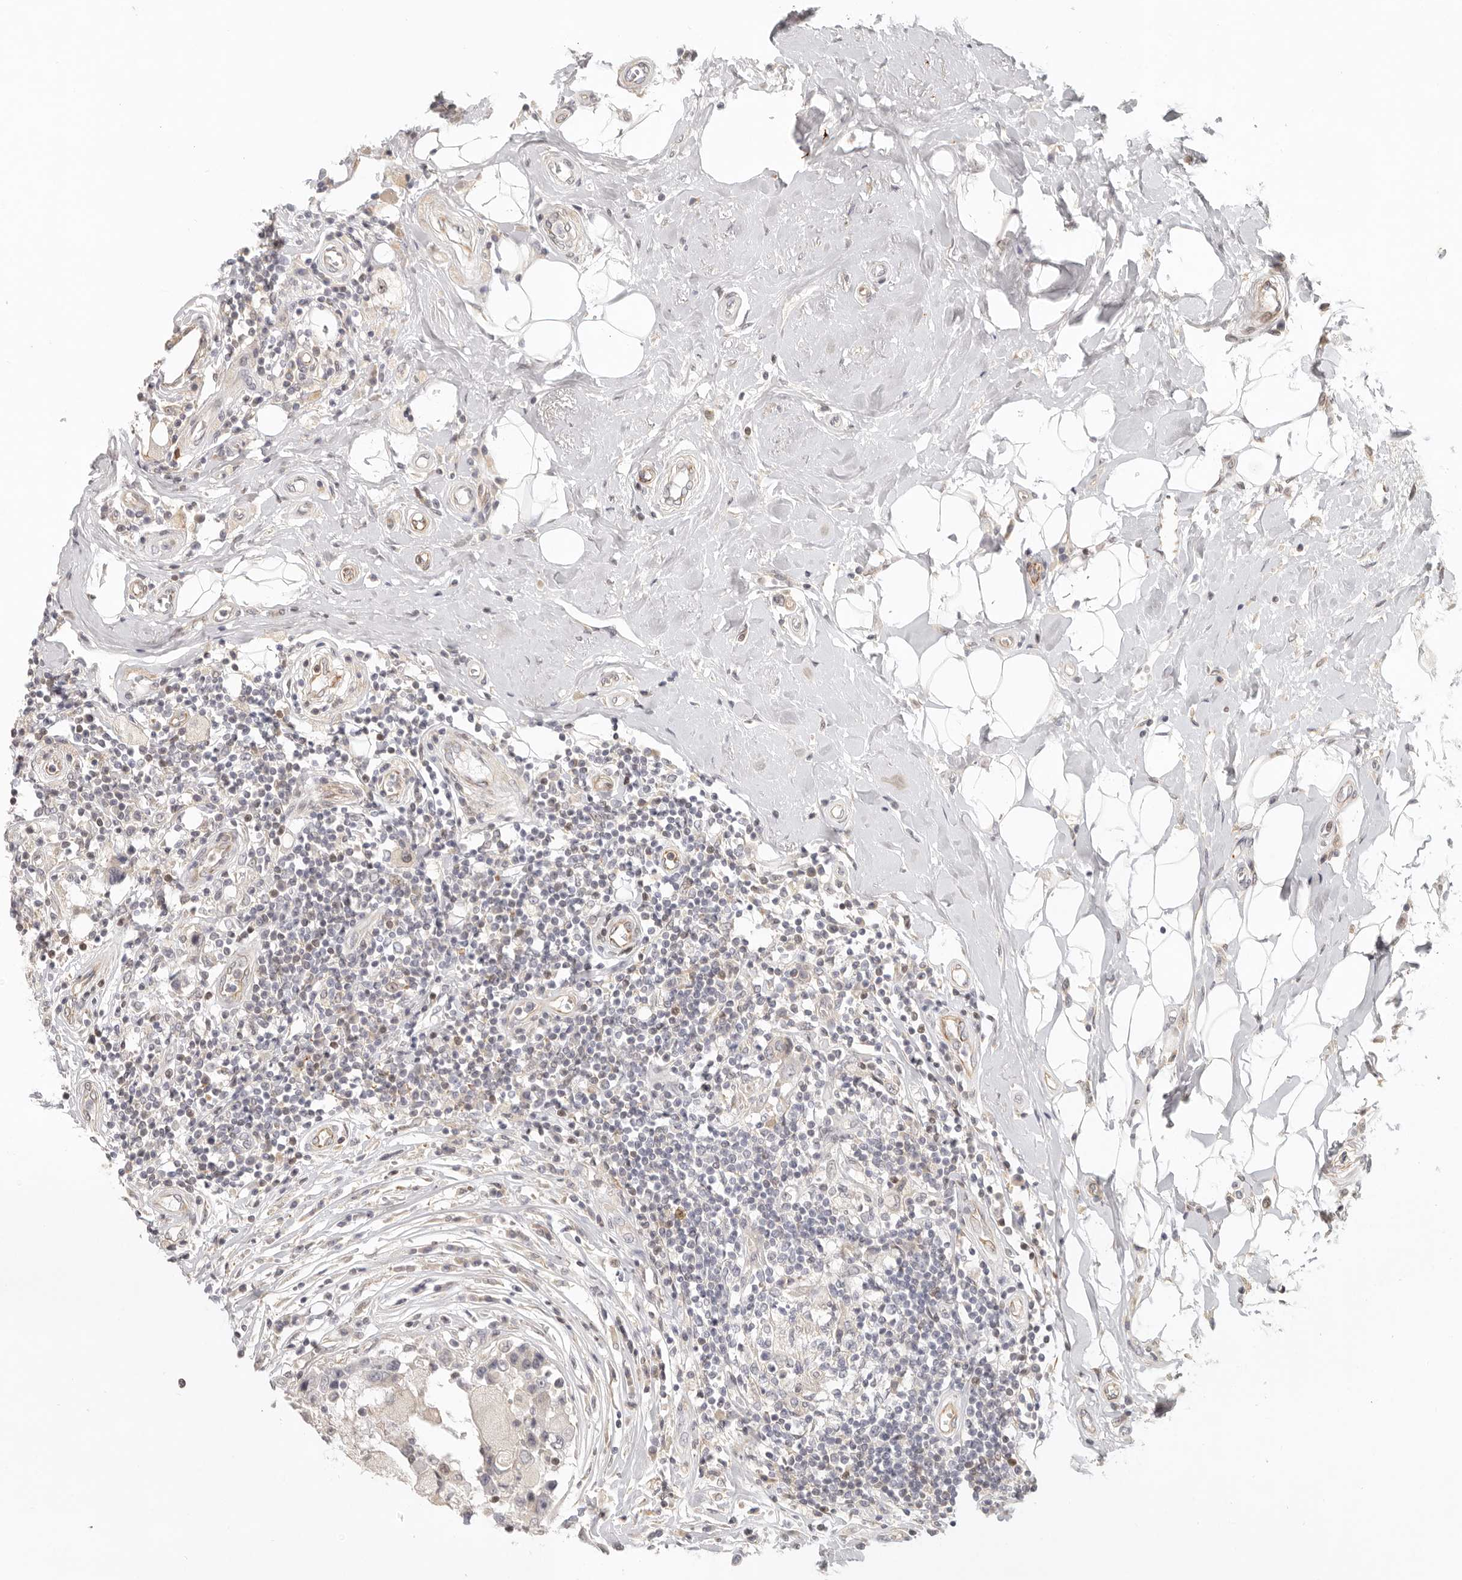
{"staining": {"intensity": "negative", "quantity": "none", "location": "none"}, "tissue": "breast cancer", "cell_type": "Tumor cells", "image_type": "cancer", "snomed": [{"axis": "morphology", "description": "Duct carcinoma"}, {"axis": "topography", "description": "Breast"}], "caption": "Immunohistochemistry photomicrograph of human breast infiltrating ductal carcinoma stained for a protein (brown), which reveals no positivity in tumor cells.", "gene": "AHDC1", "patient": {"sex": "female", "age": 27}}